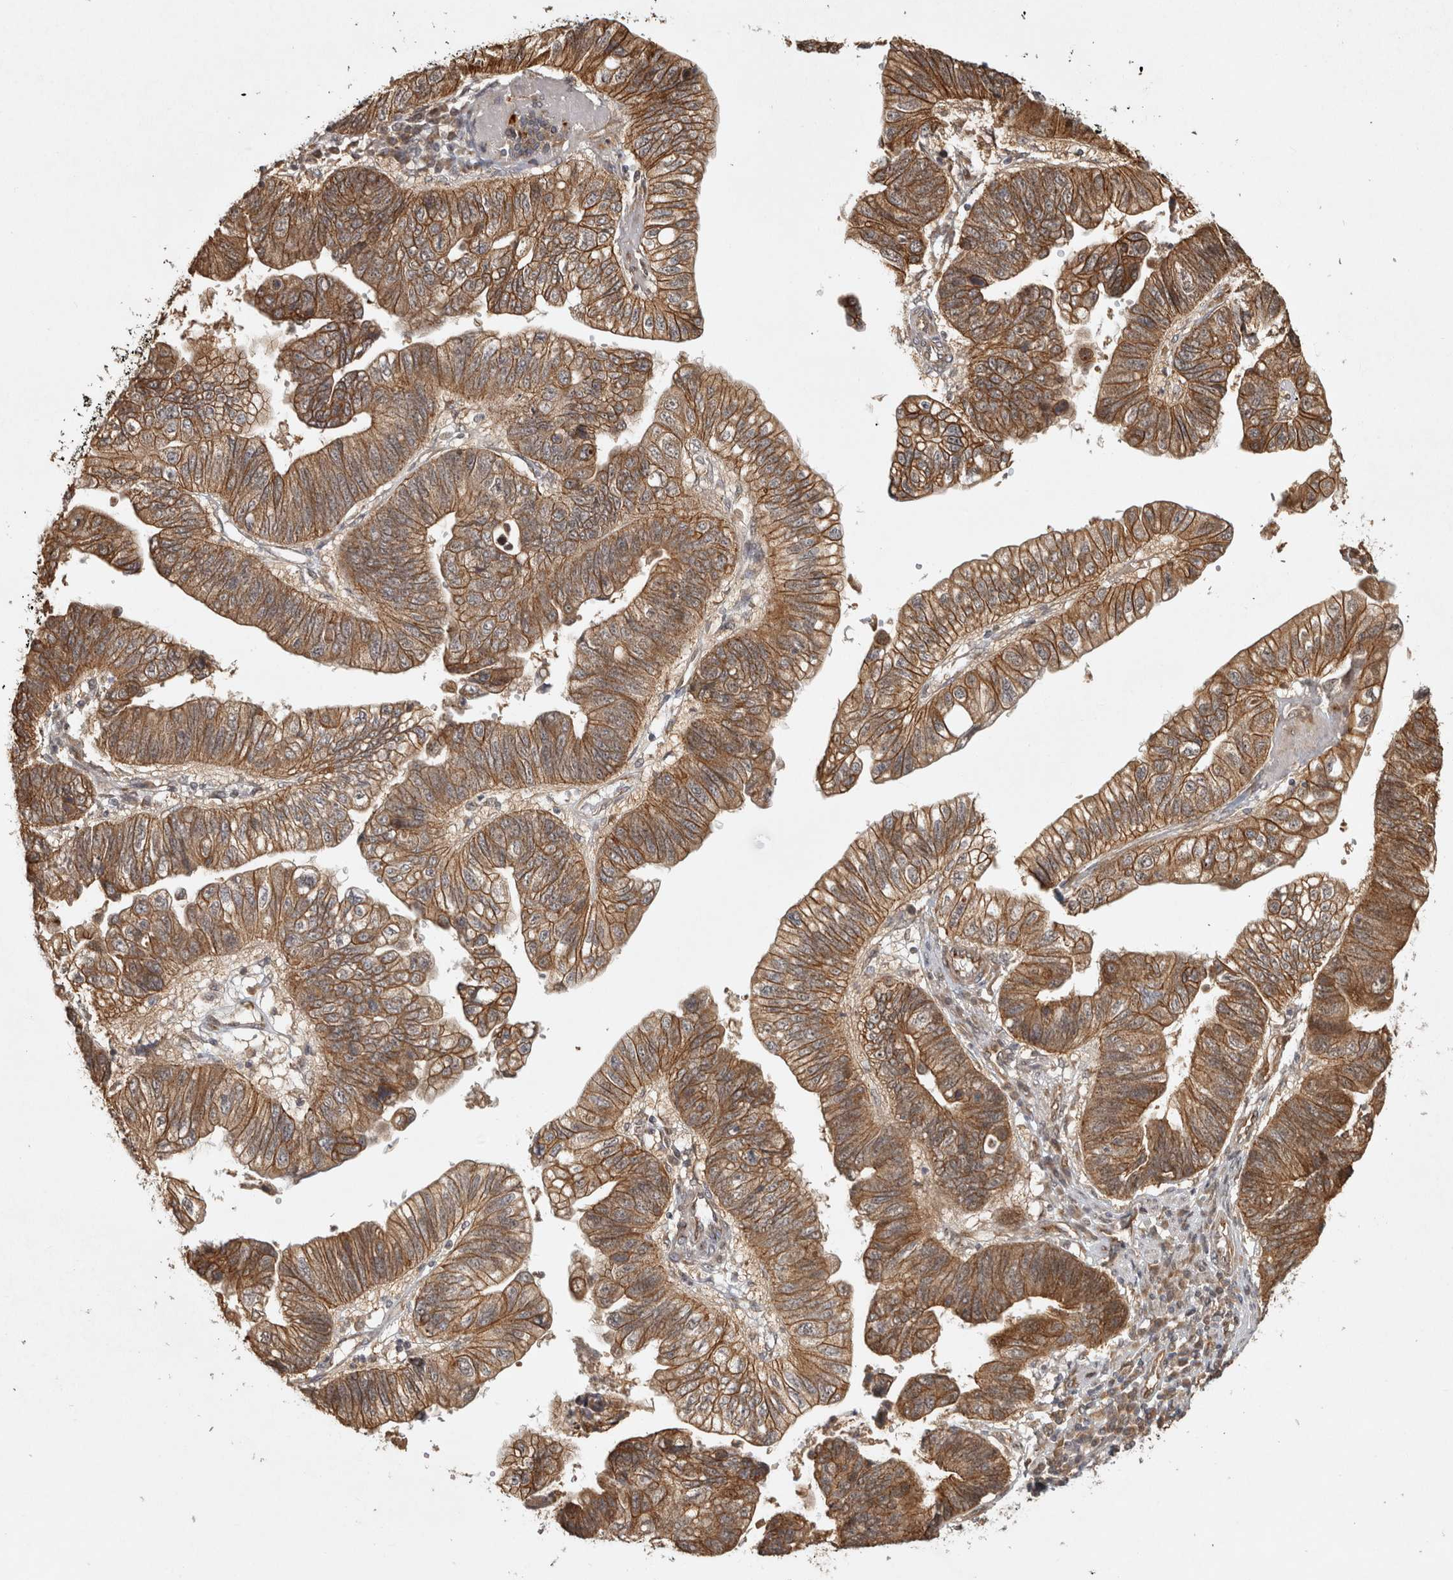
{"staining": {"intensity": "strong", "quantity": ">75%", "location": "cytoplasmic/membranous"}, "tissue": "stomach cancer", "cell_type": "Tumor cells", "image_type": "cancer", "snomed": [{"axis": "morphology", "description": "Adenocarcinoma, NOS"}, {"axis": "topography", "description": "Stomach"}], "caption": "This is a micrograph of immunohistochemistry staining of adenocarcinoma (stomach), which shows strong staining in the cytoplasmic/membranous of tumor cells.", "gene": "CAMSAP2", "patient": {"sex": "male", "age": 59}}